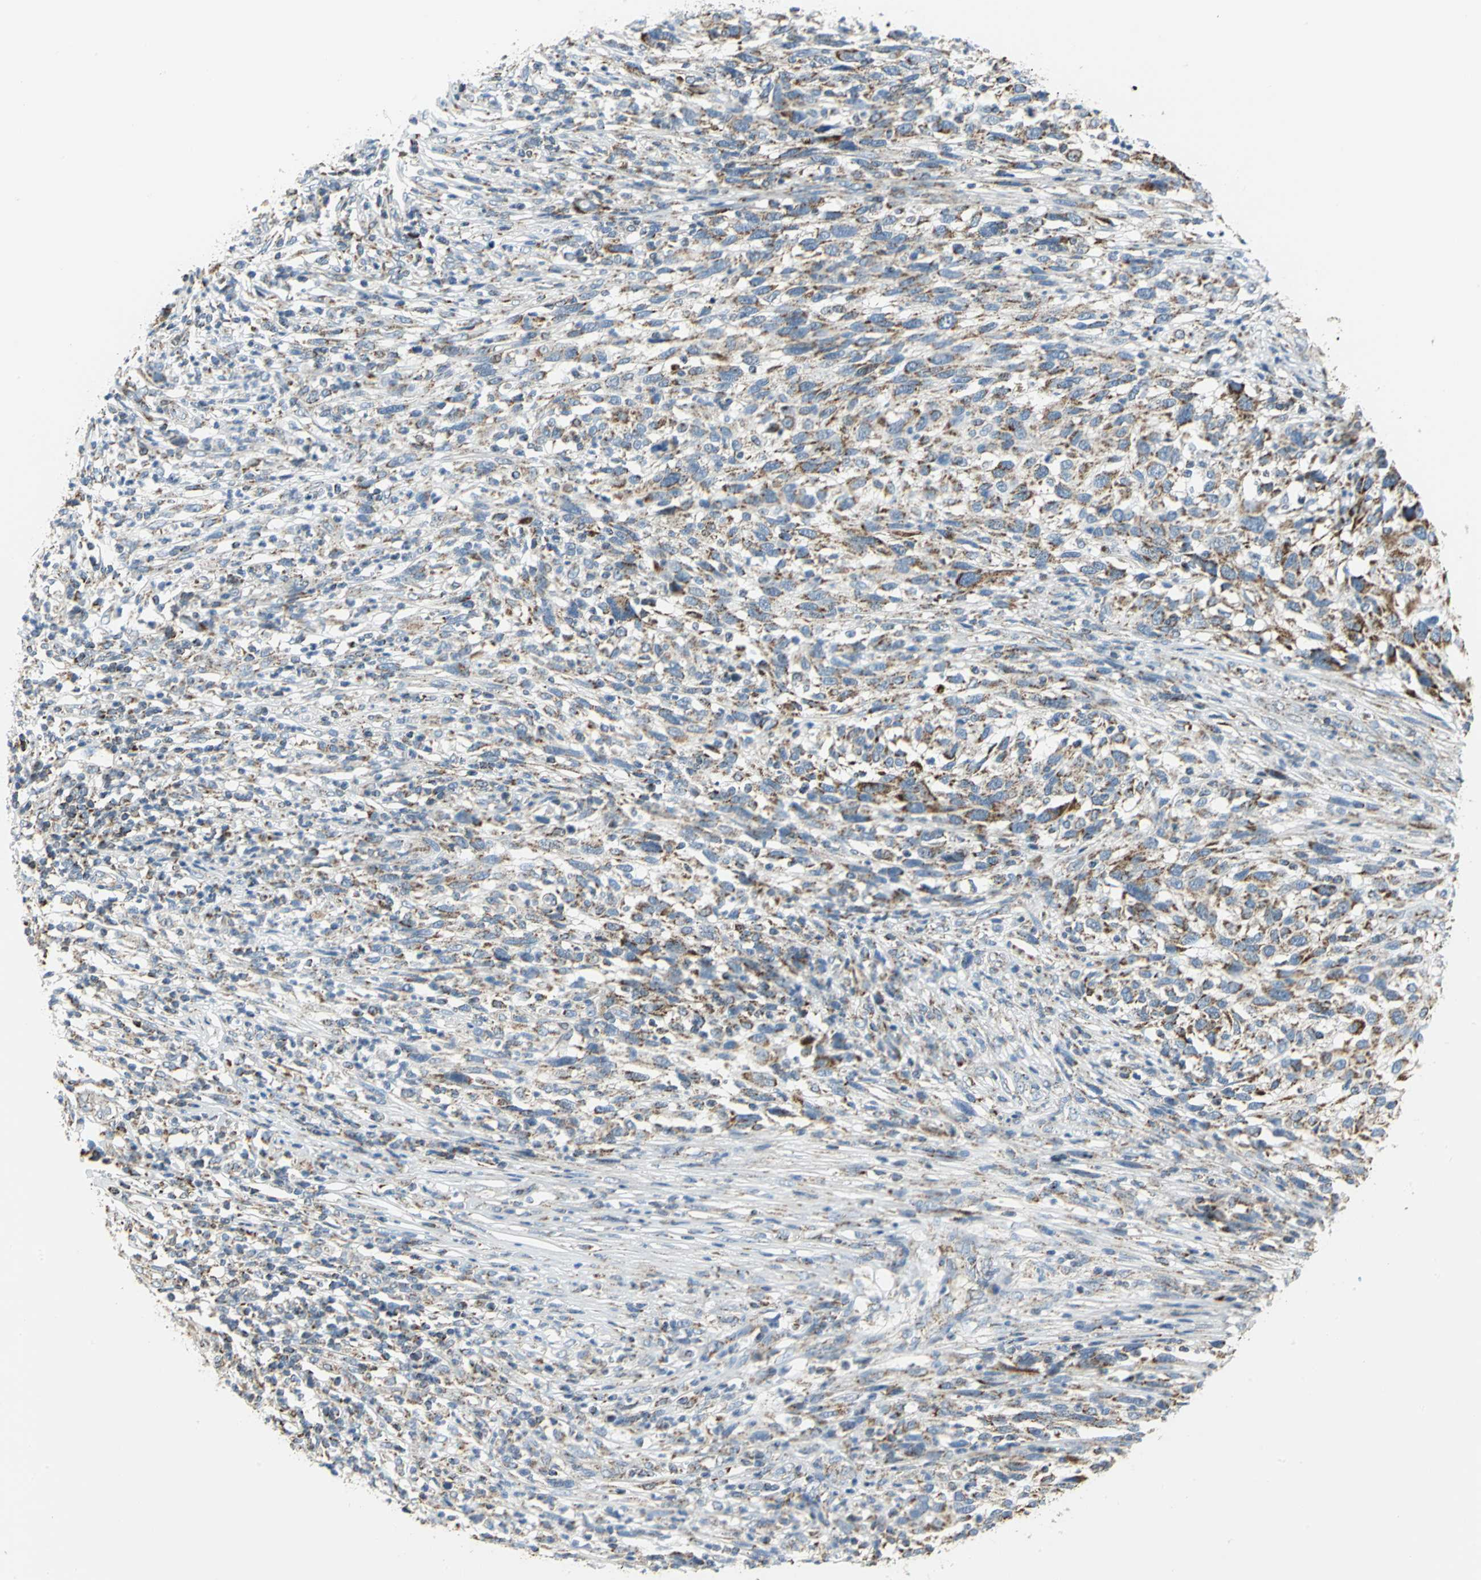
{"staining": {"intensity": "moderate", "quantity": "25%-75%", "location": "cytoplasmic/membranous"}, "tissue": "melanoma", "cell_type": "Tumor cells", "image_type": "cancer", "snomed": [{"axis": "morphology", "description": "Malignant melanoma, Metastatic site"}, {"axis": "topography", "description": "Lymph node"}], "caption": "Tumor cells exhibit medium levels of moderate cytoplasmic/membranous staining in approximately 25%-75% of cells in melanoma. The staining was performed using DAB (3,3'-diaminobenzidine), with brown indicating positive protein expression. Nuclei are stained blue with hematoxylin.", "gene": "NTRK1", "patient": {"sex": "male", "age": 61}}